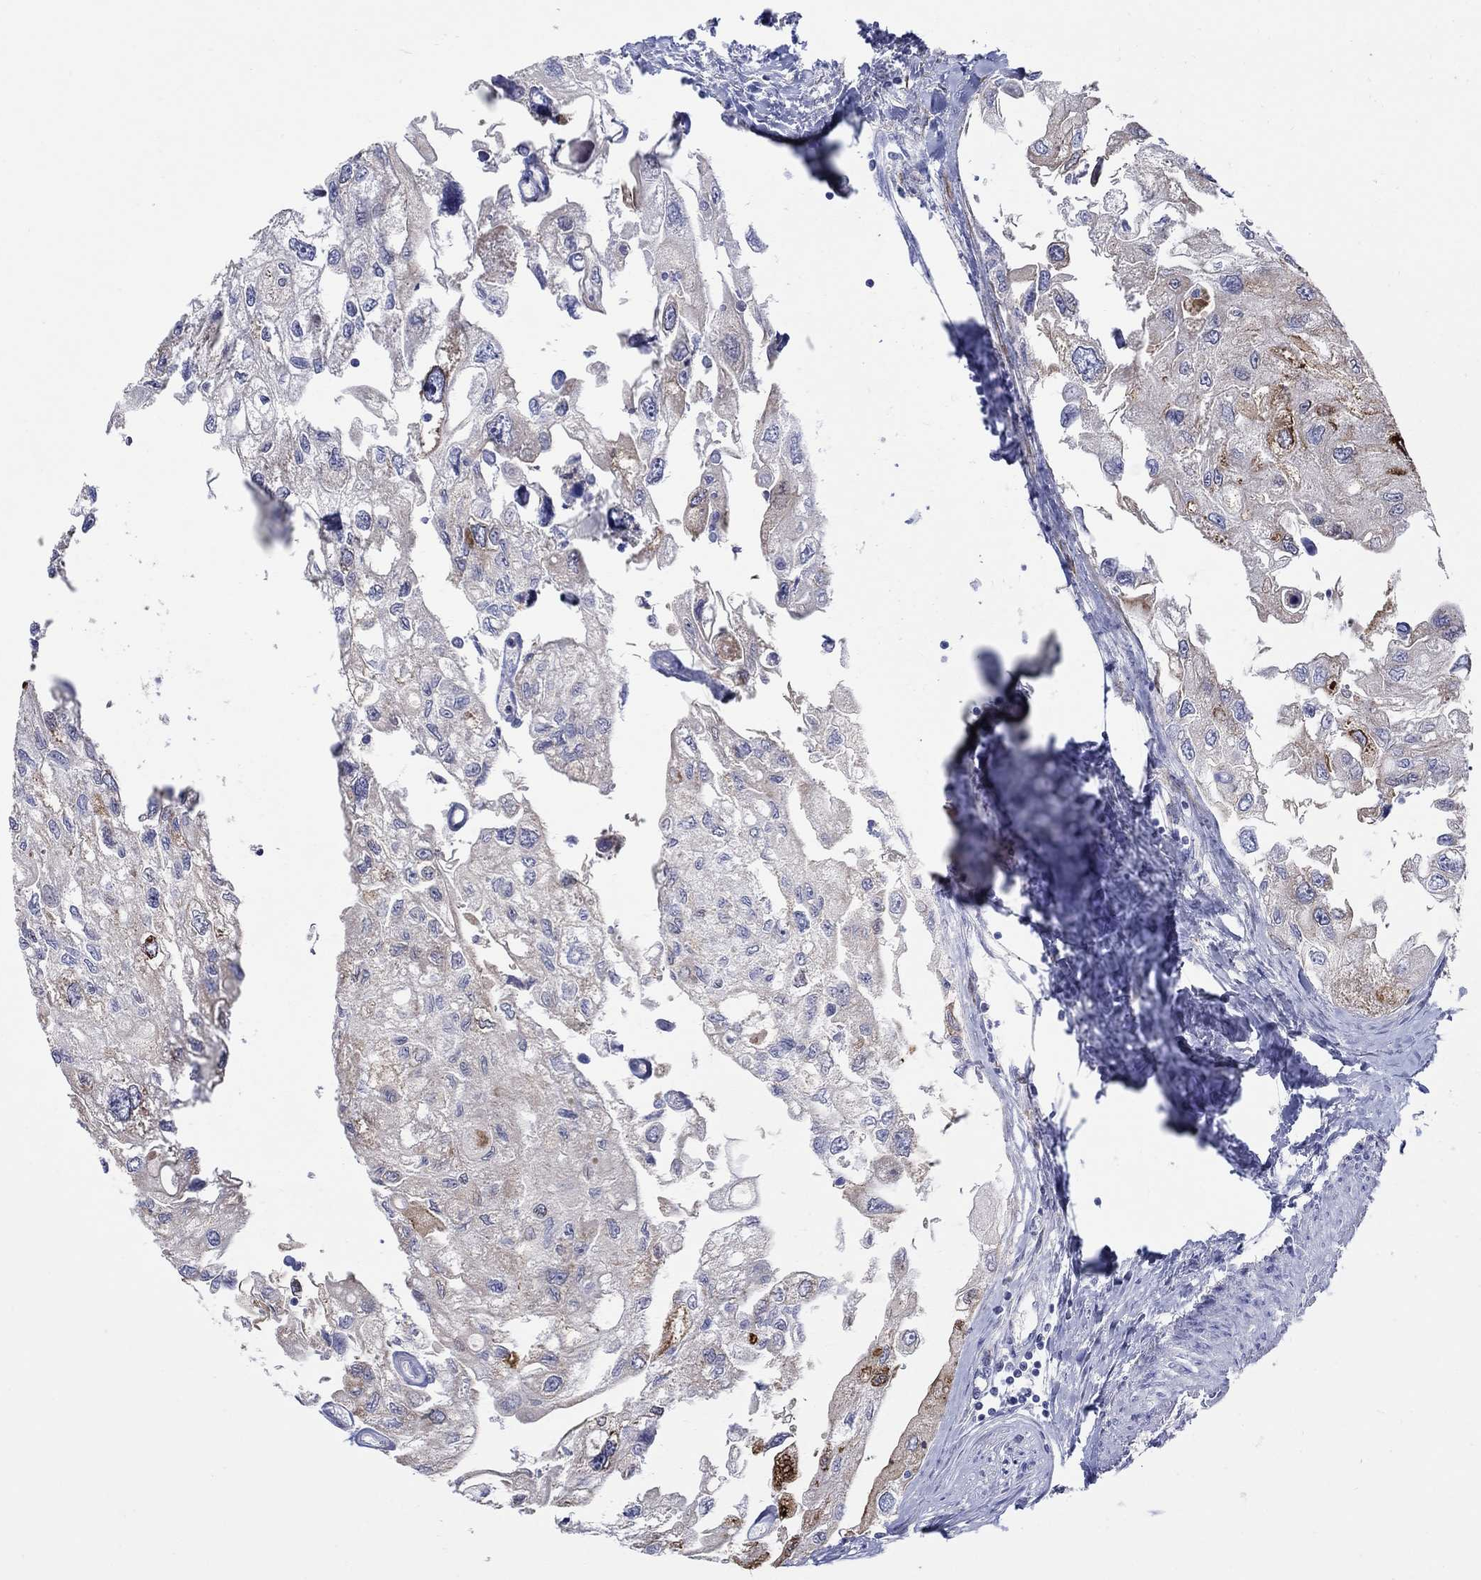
{"staining": {"intensity": "negative", "quantity": "none", "location": "none"}, "tissue": "urothelial cancer", "cell_type": "Tumor cells", "image_type": "cancer", "snomed": [{"axis": "morphology", "description": "Urothelial carcinoma, High grade"}, {"axis": "topography", "description": "Urinary bladder"}], "caption": "Urothelial cancer was stained to show a protein in brown. There is no significant positivity in tumor cells.", "gene": "REEP2", "patient": {"sex": "male", "age": 59}}